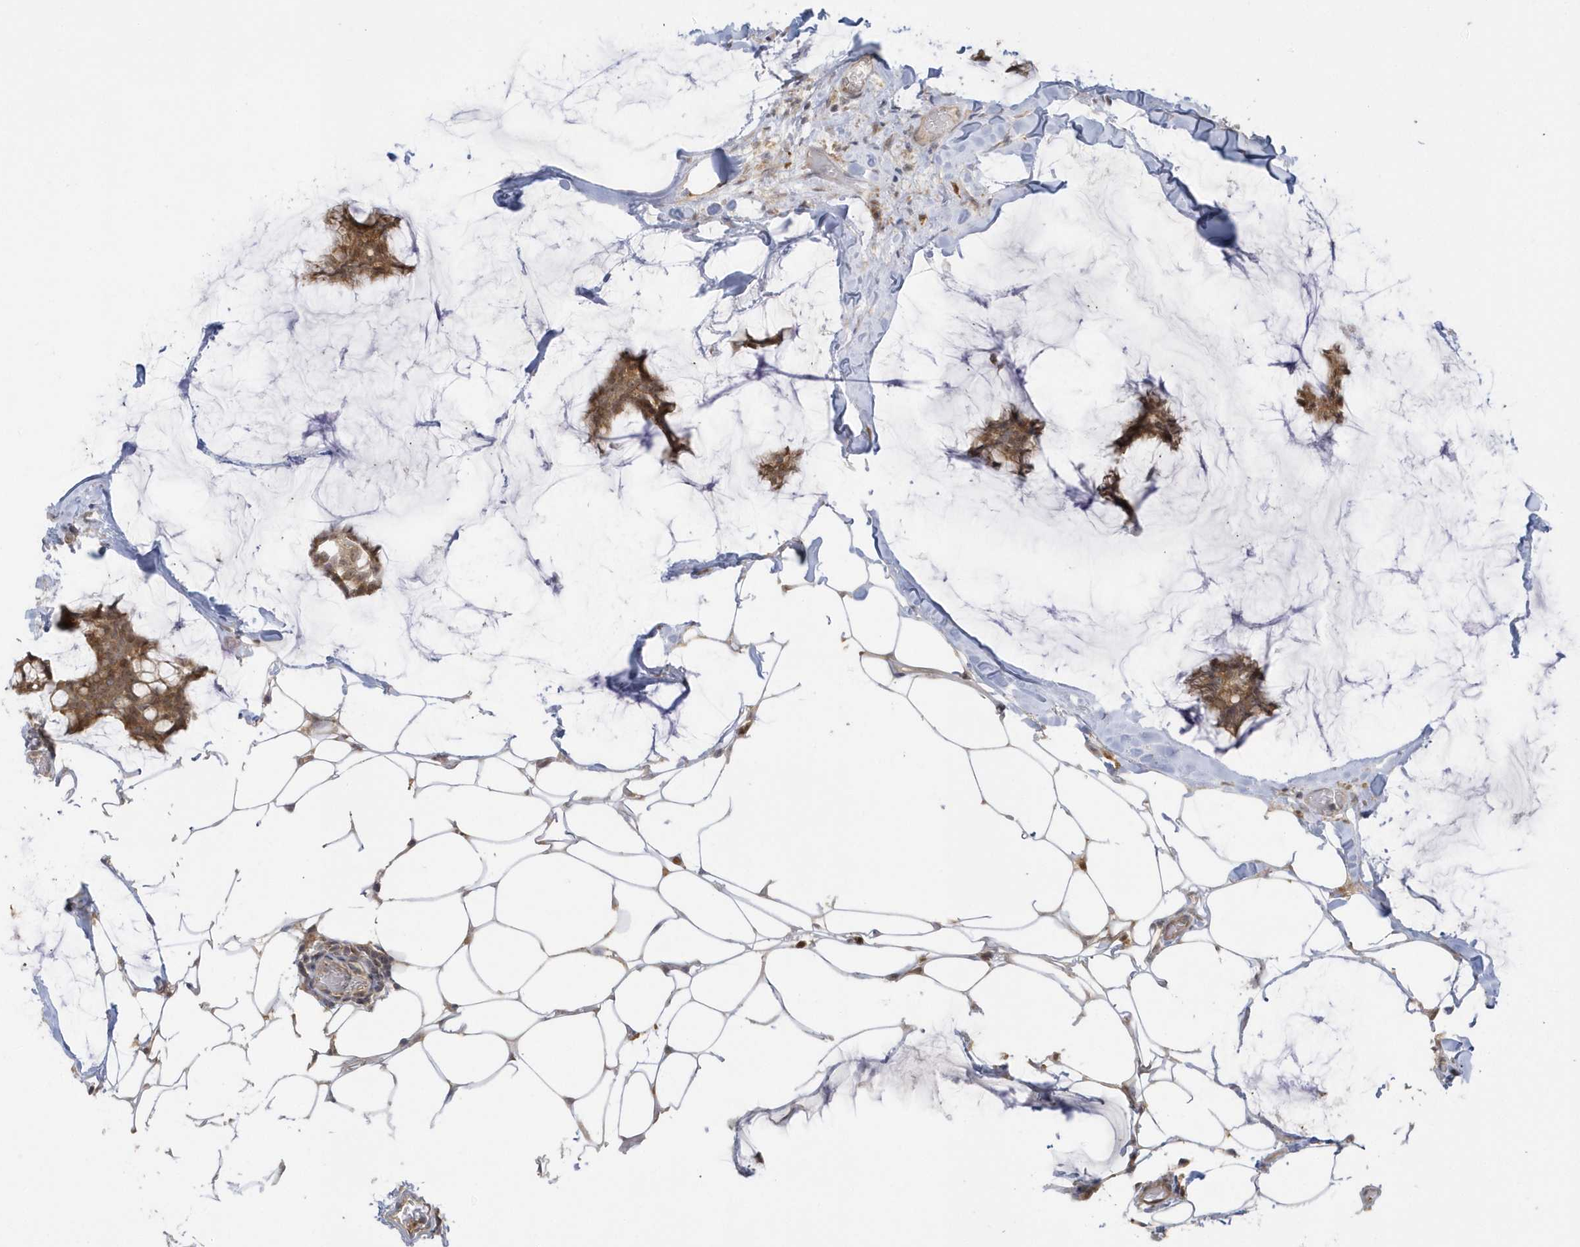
{"staining": {"intensity": "moderate", "quantity": ">75%", "location": "cytoplasmic/membranous,nuclear"}, "tissue": "breast cancer", "cell_type": "Tumor cells", "image_type": "cancer", "snomed": [{"axis": "morphology", "description": "Duct carcinoma"}, {"axis": "topography", "description": "Breast"}], "caption": "Brown immunohistochemical staining in human breast cancer displays moderate cytoplasmic/membranous and nuclear staining in approximately >75% of tumor cells.", "gene": "NAF1", "patient": {"sex": "female", "age": 93}}